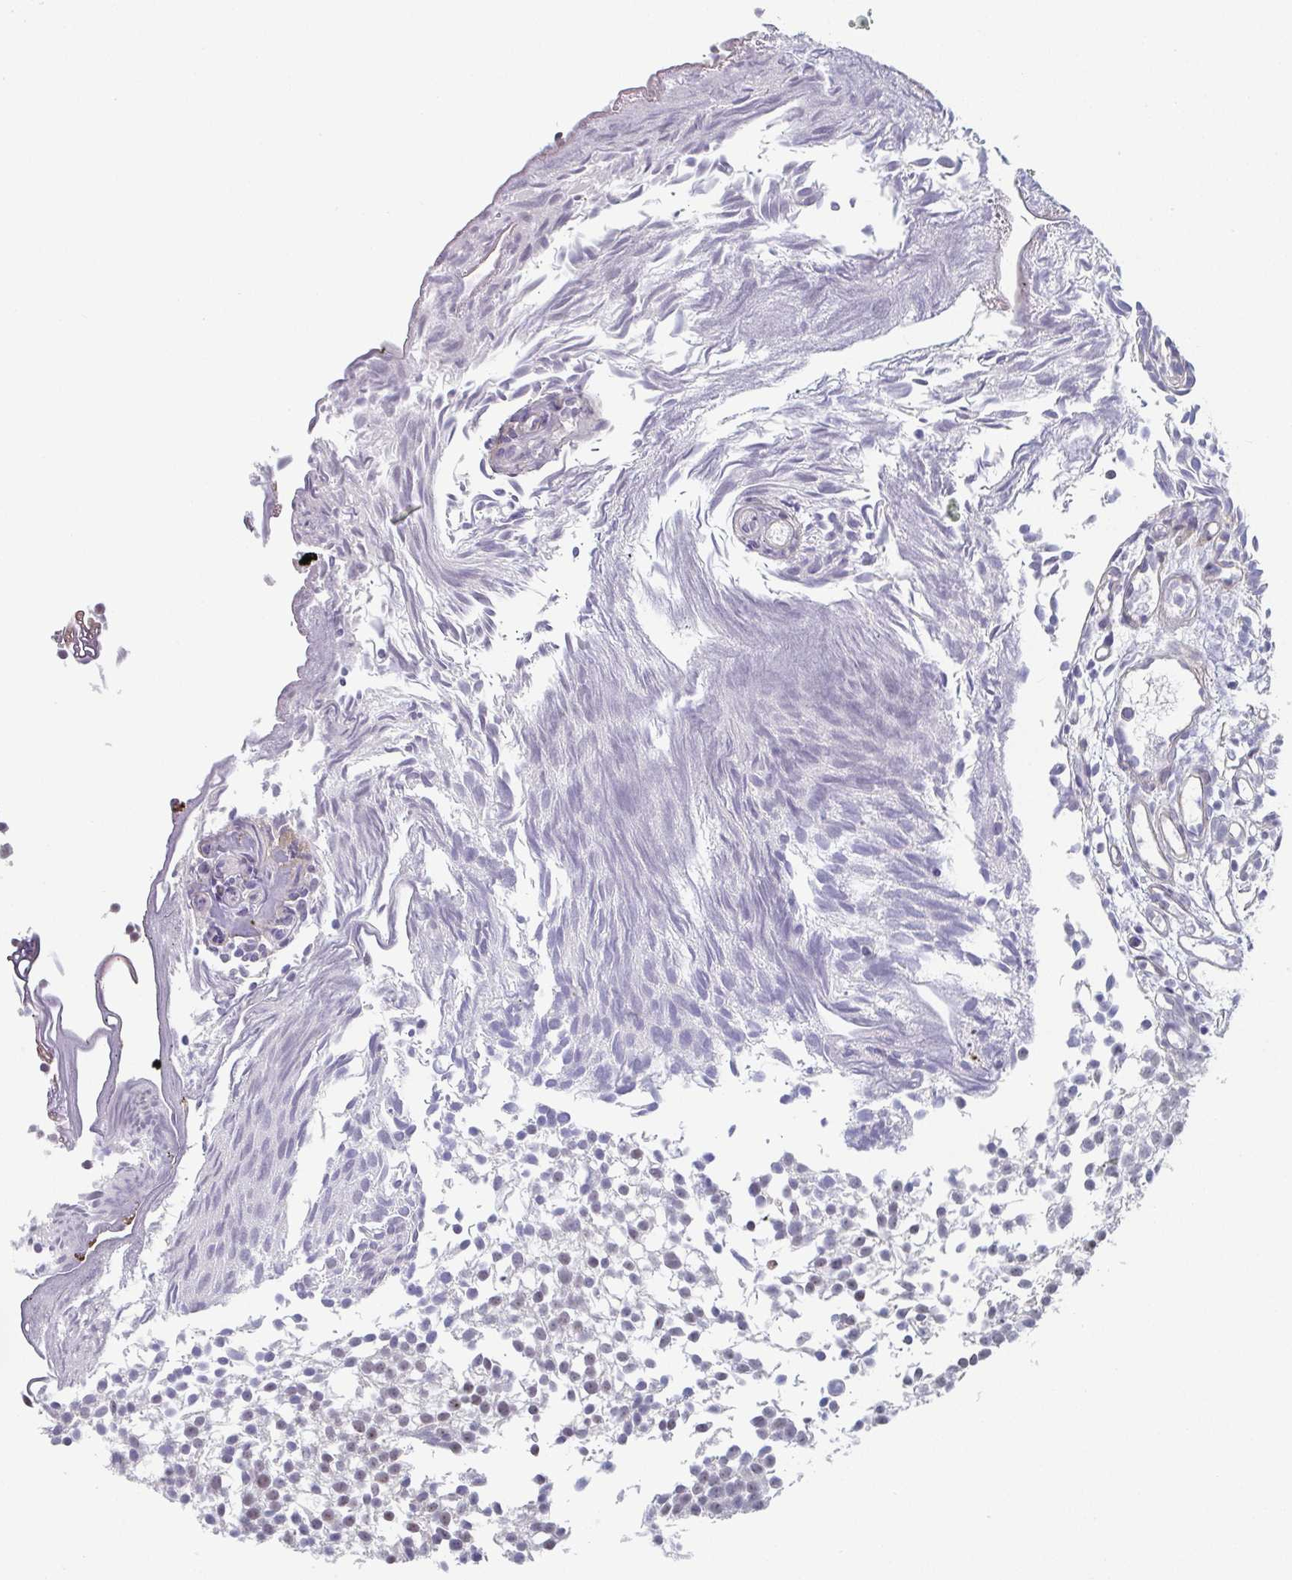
{"staining": {"intensity": "moderate", "quantity": "25%-75%", "location": "nuclear"}, "tissue": "urothelial cancer", "cell_type": "Tumor cells", "image_type": "cancer", "snomed": [{"axis": "morphology", "description": "Urothelial carcinoma, Low grade"}, {"axis": "topography", "description": "Urinary bladder"}], "caption": "Urothelial cancer stained with a brown dye demonstrates moderate nuclear positive positivity in about 25%-75% of tumor cells.", "gene": "EXOSC7", "patient": {"sex": "male", "age": 70}}